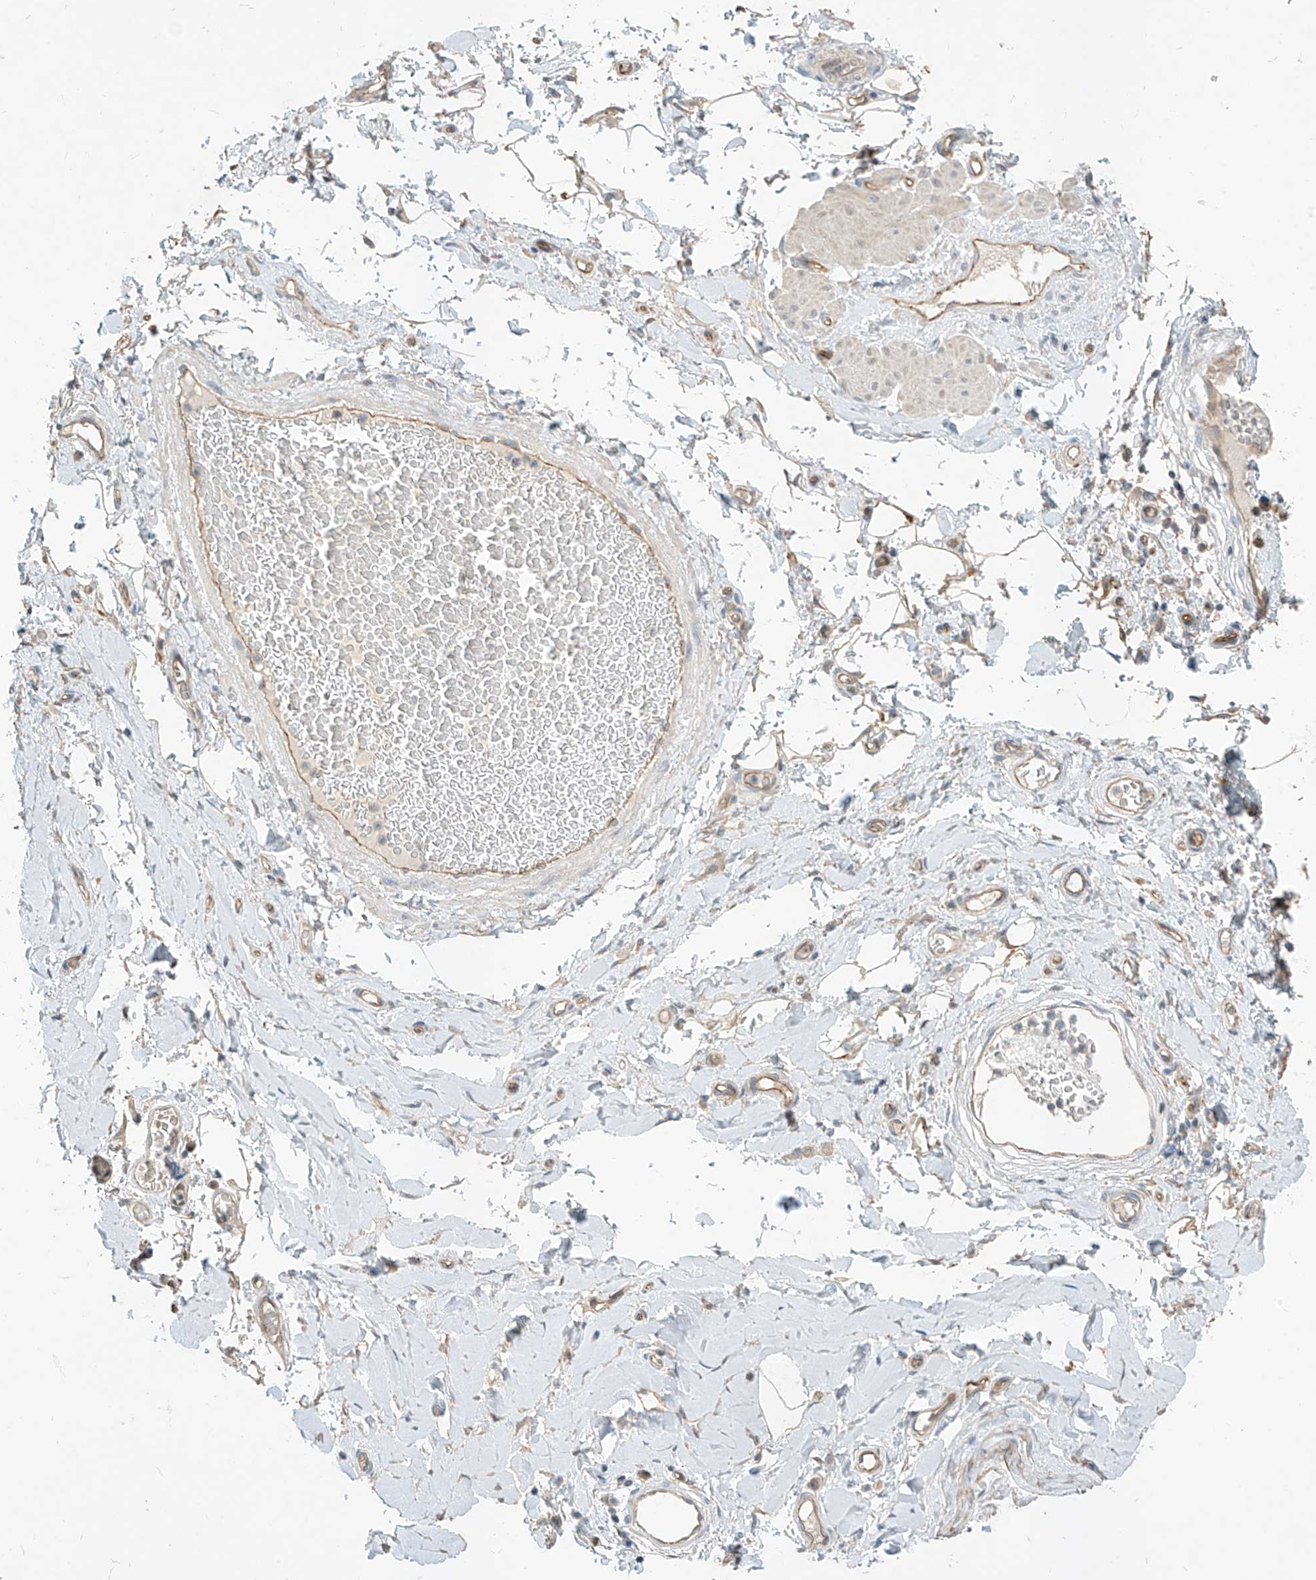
{"staining": {"intensity": "weak", "quantity": ">75%", "location": "cytoplasmic/membranous"}, "tissue": "adipose tissue", "cell_type": "Adipocytes", "image_type": "normal", "snomed": [{"axis": "morphology", "description": "Normal tissue, NOS"}, {"axis": "morphology", "description": "Adenocarcinoma, NOS"}, {"axis": "topography", "description": "Stomach, upper"}, {"axis": "topography", "description": "Peripheral nerve tissue"}], "caption": "The immunohistochemical stain labels weak cytoplasmic/membranous positivity in adipocytes of benign adipose tissue.", "gene": "EPHX4", "patient": {"sex": "male", "age": 62}}